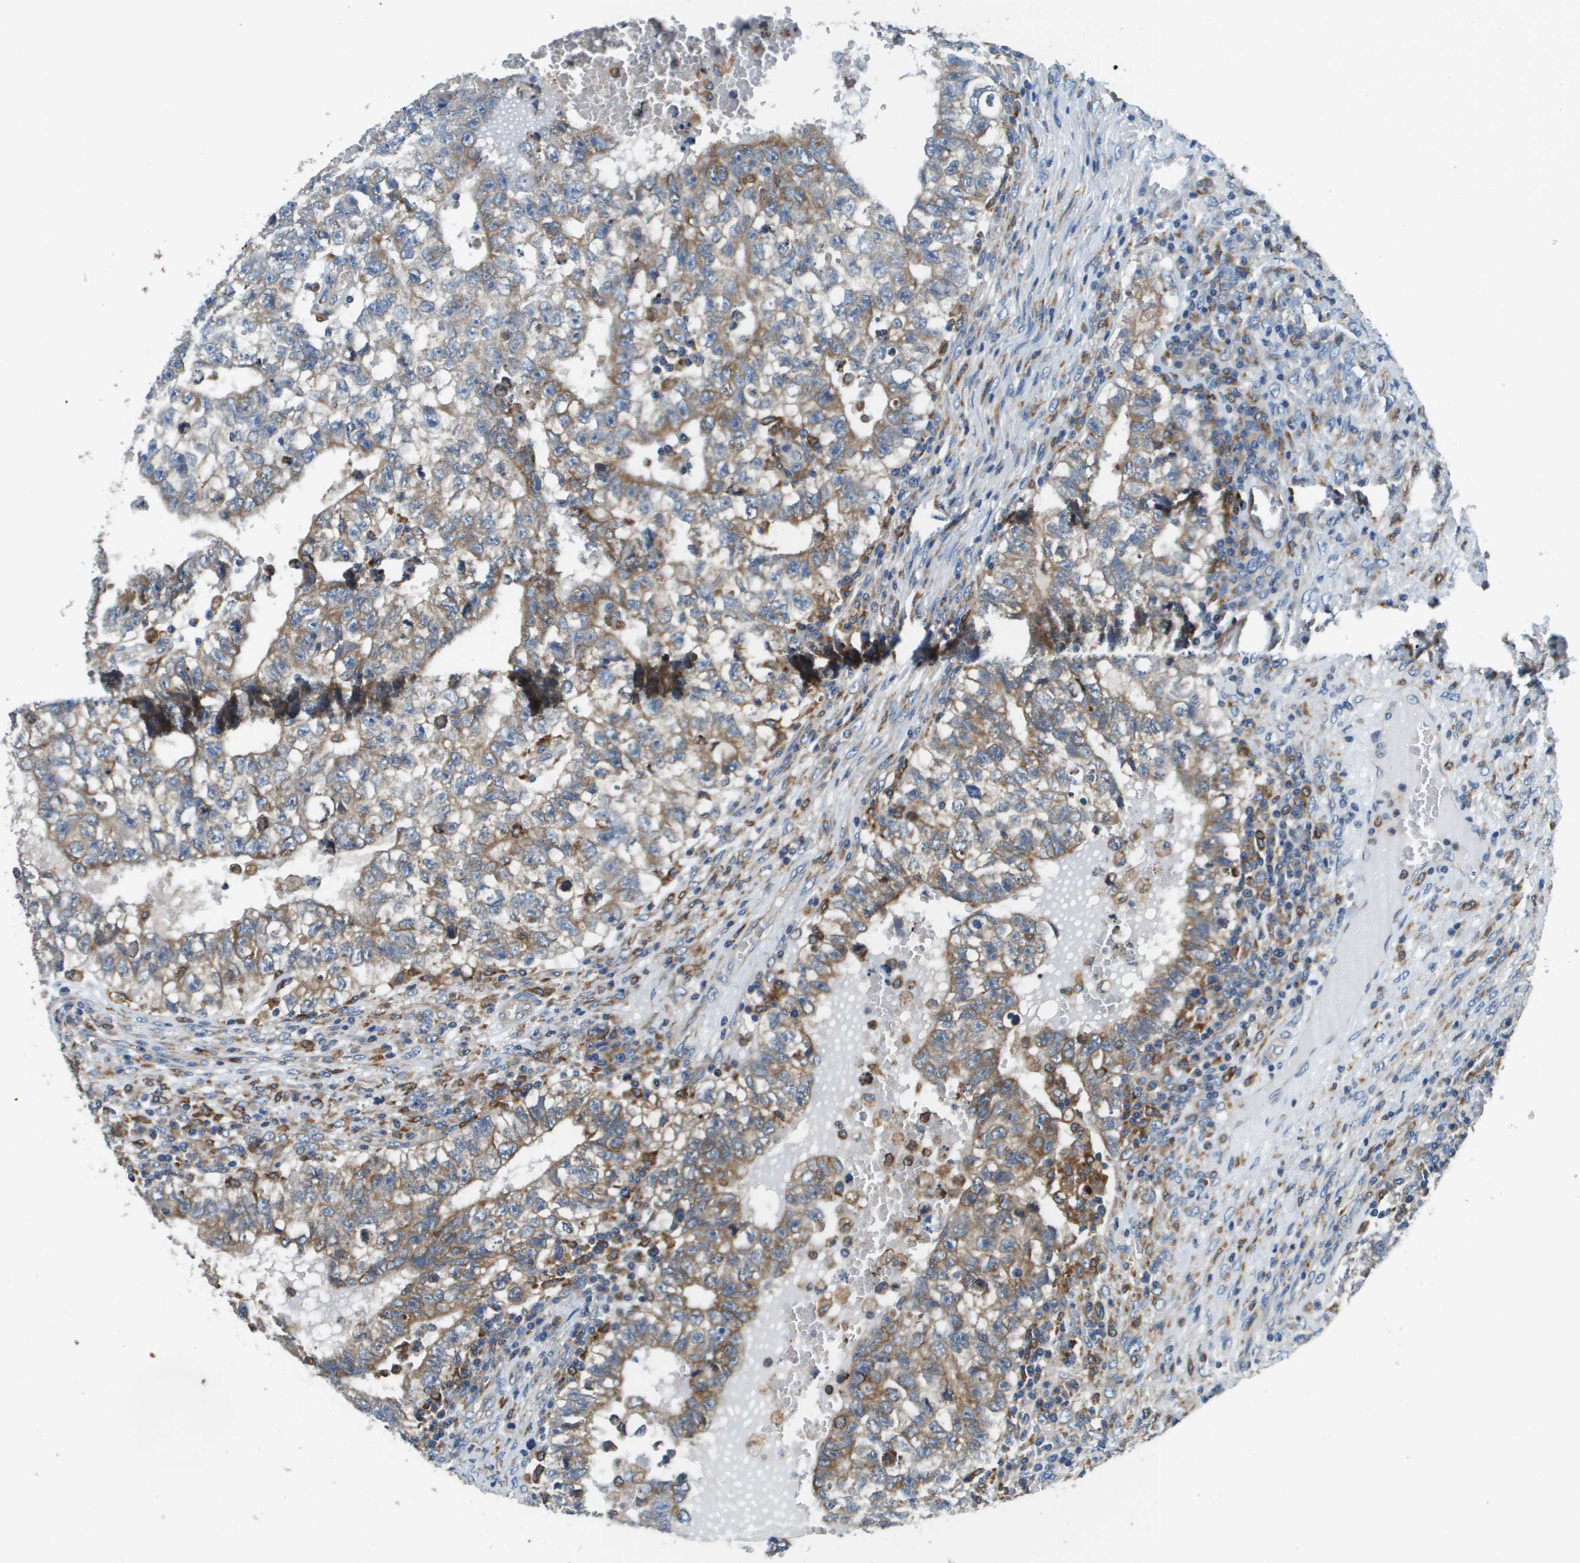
{"staining": {"intensity": "weak", "quantity": "25%-75%", "location": "cytoplasmic/membranous"}, "tissue": "testis cancer", "cell_type": "Tumor cells", "image_type": "cancer", "snomed": [{"axis": "morphology", "description": "Seminoma, NOS"}, {"axis": "morphology", "description": "Carcinoma, Embryonal, NOS"}, {"axis": "topography", "description": "Testis"}], "caption": "About 25%-75% of tumor cells in embryonal carcinoma (testis) demonstrate weak cytoplasmic/membranous protein expression as visualized by brown immunohistochemical staining.", "gene": "CNPY3", "patient": {"sex": "male", "age": 38}}